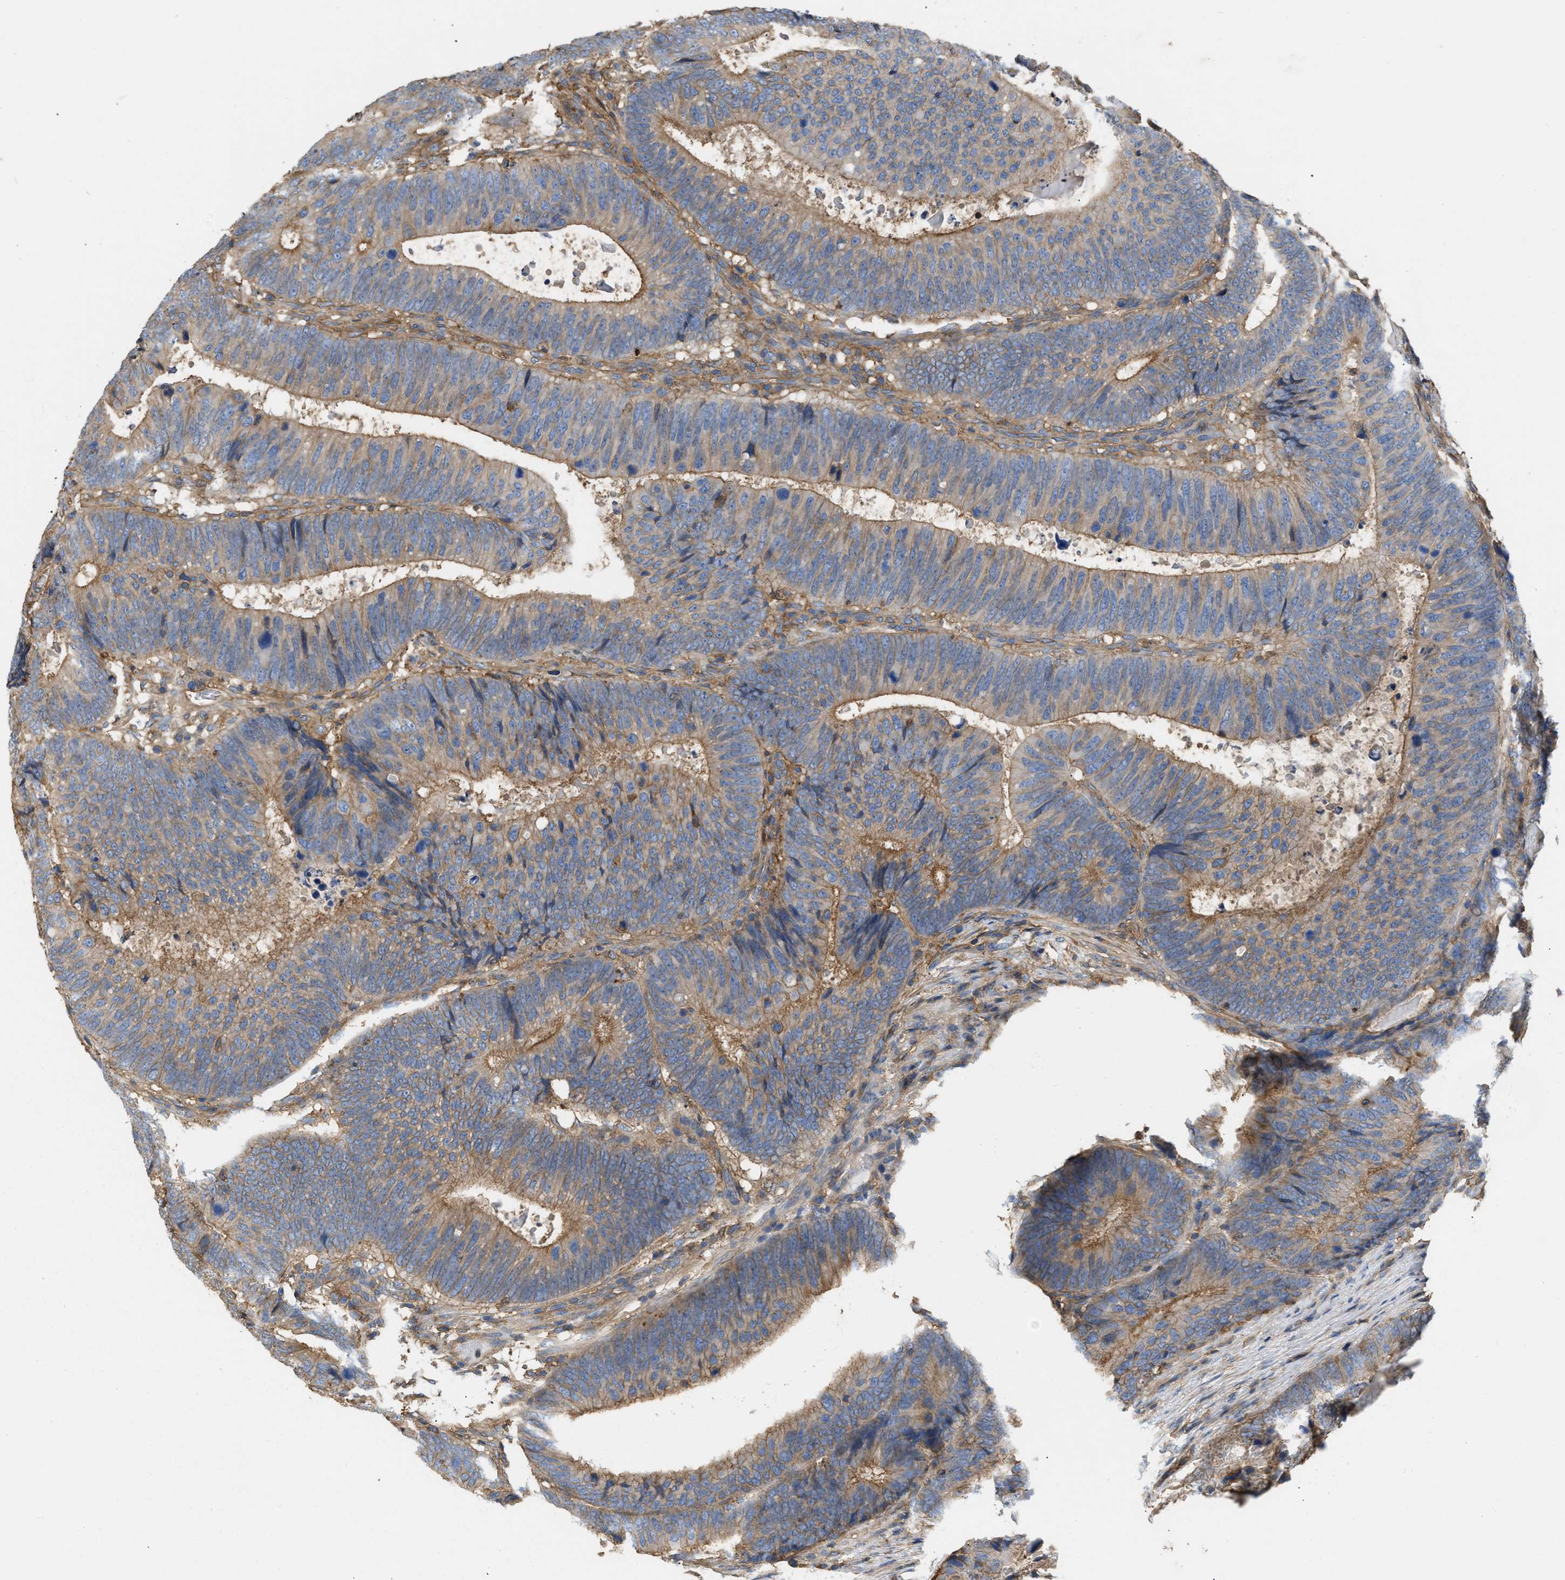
{"staining": {"intensity": "moderate", "quantity": ">75%", "location": "cytoplasmic/membranous"}, "tissue": "colorectal cancer", "cell_type": "Tumor cells", "image_type": "cancer", "snomed": [{"axis": "morphology", "description": "Adenocarcinoma, NOS"}, {"axis": "topography", "description": "Colon"}], "caption": "This photomicrograph demonstrates adenocarcinoma (colorectal) stained with immunohistochemistry (IHC) to label a protein in brown. The cytoplasmic/membranous of tumor cells show moderate positivity for the protein. Nuclei are counter-stained blue.", "gene": "GNB4", "patient": {"sex": "male", "age": 56}}